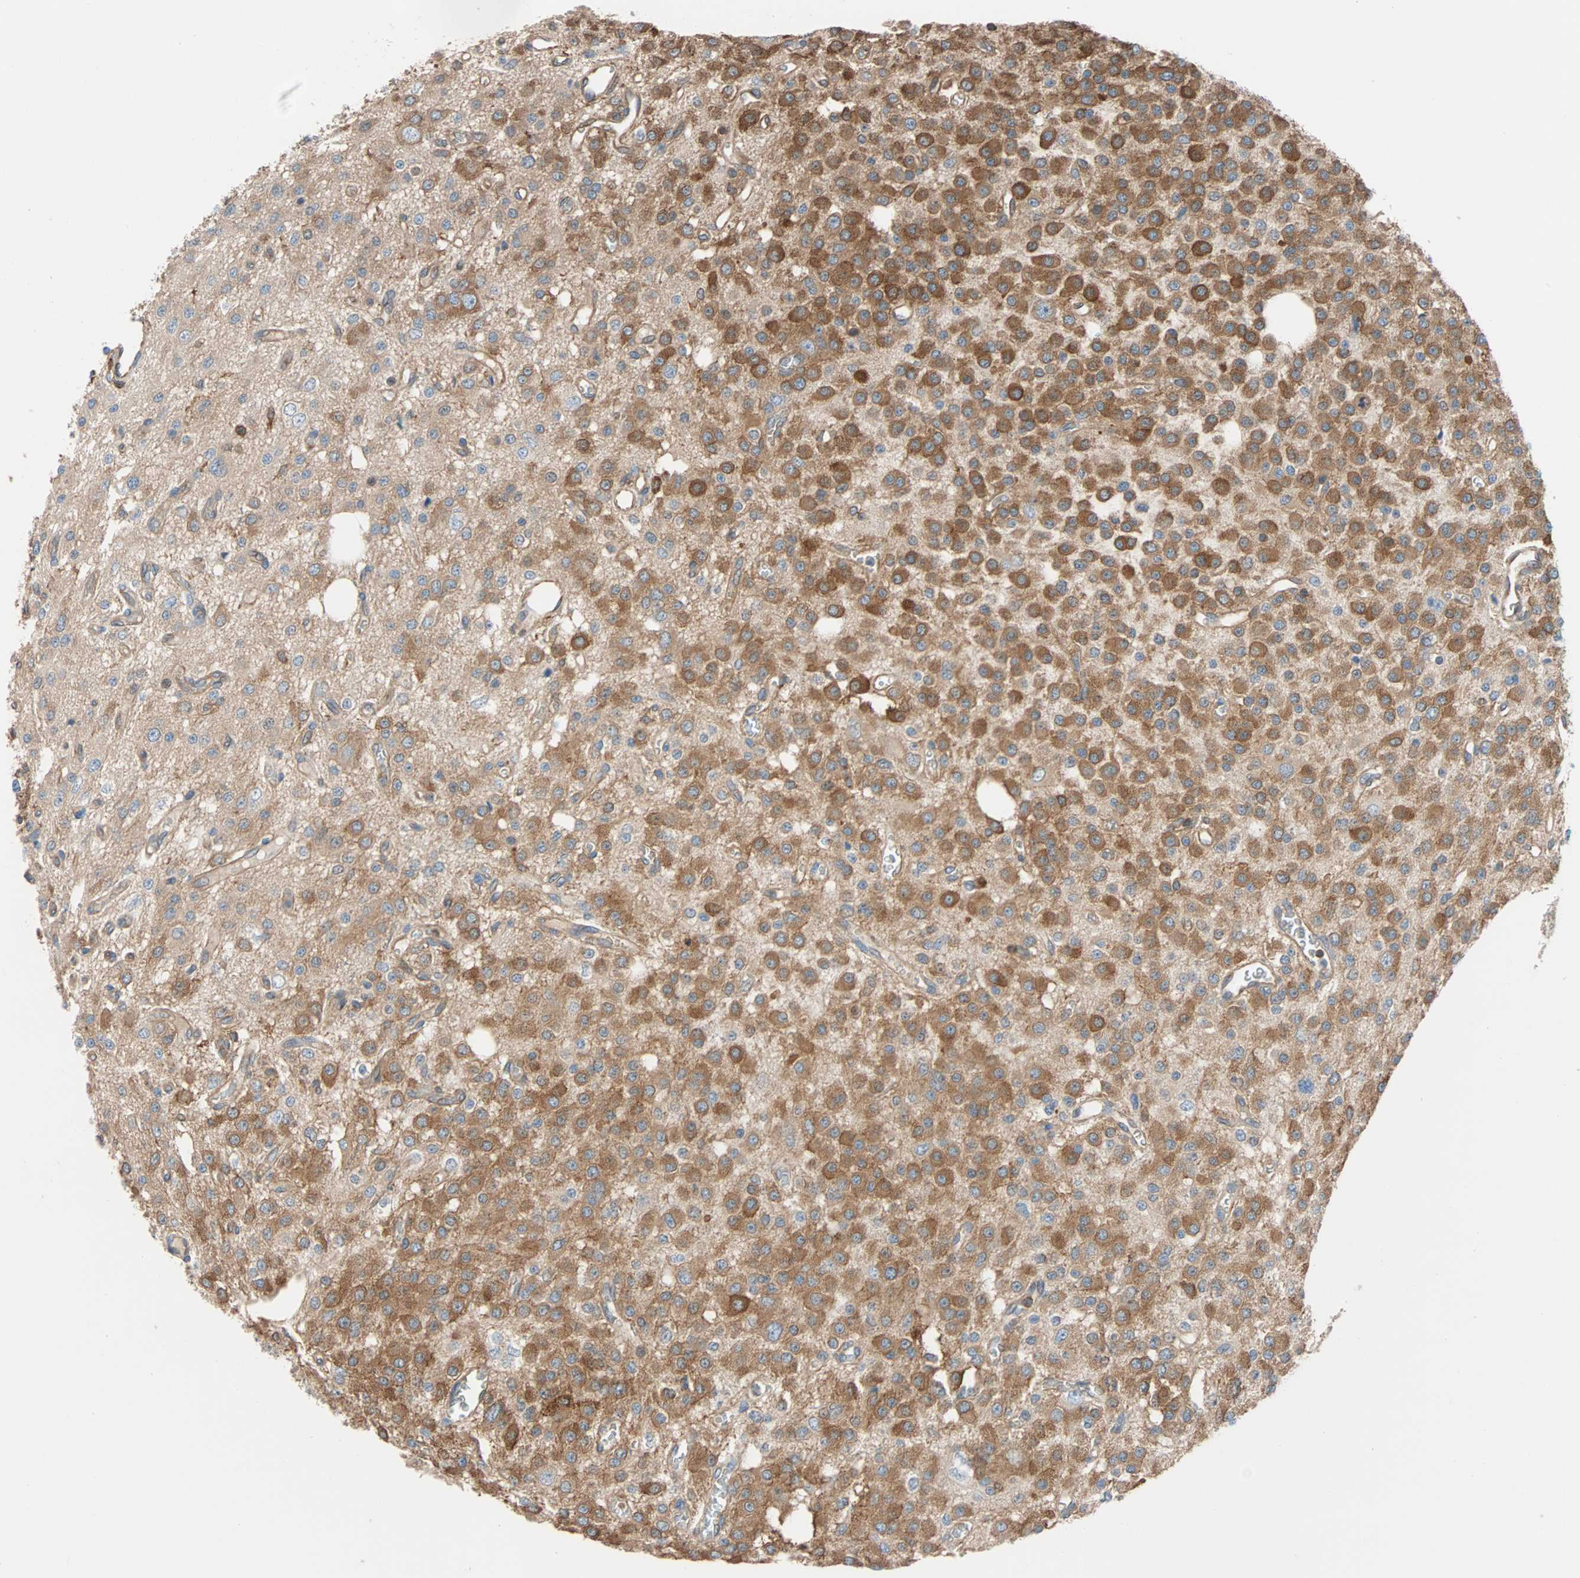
{"staining": {"intensity": "strong", "quantity": "25%-75%", "location": "cytoplasmic/membranous"}, "tissue": "glioma", "cell_type": "Tumor cells", "image_type": "cancer", "snomed": [{"axis": "morphology", "description": "Glioma, malignant, Low grade"}, {"axis": "topography", "description": "Brain"}], "caption": "Strong cytoplasmic/membranous expression is appreciated in approximately 25%-75% of tumor cells in low-grade glioma (malignant).", "gene": "EEF2", "patient": {"sex": "male", "age": 38}}